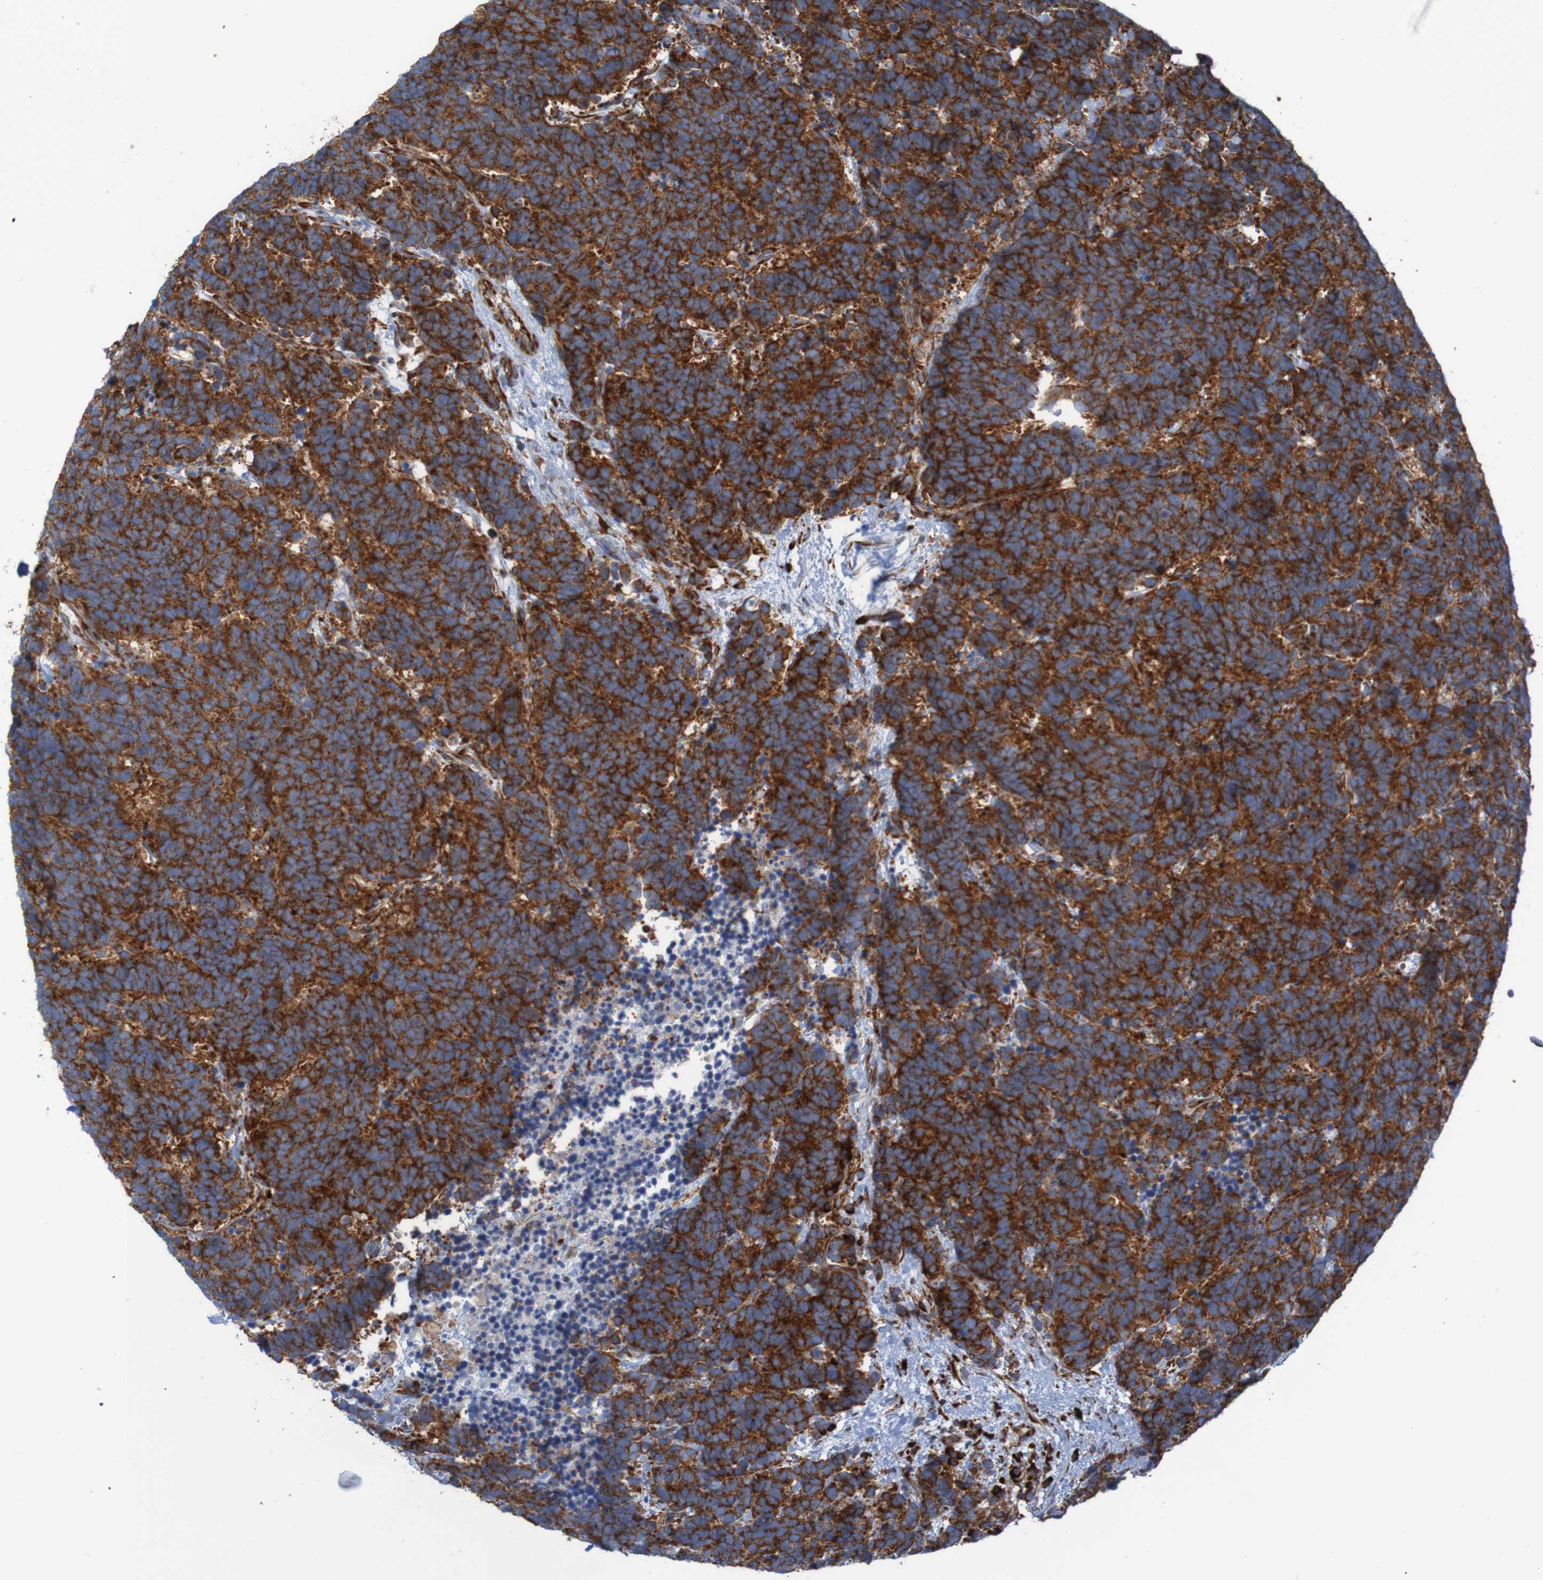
{"staining": {"intensity": "strong", "quantity": ">75%", "location": "cytoplasmic/membranous"}, "tissue": "carcinoid", "cell_type": "Tumor cells", "image_type": "cancer", "snomed": [{"axis": "morphology", "description": "Carcinoma, NOS"}, {"axis": "morphology", "description": "Carcinoid, malignant, NOS"}, {"axis": "topography", "description": "Urinary bladder"}], "caption": "IHC of carcinoma displays high levels of strong cytoplasmic/membranous expression in approximately >75% of tumor cells.", "gene": "RPL10", "patient": {"sex": "male", "age": 57}}